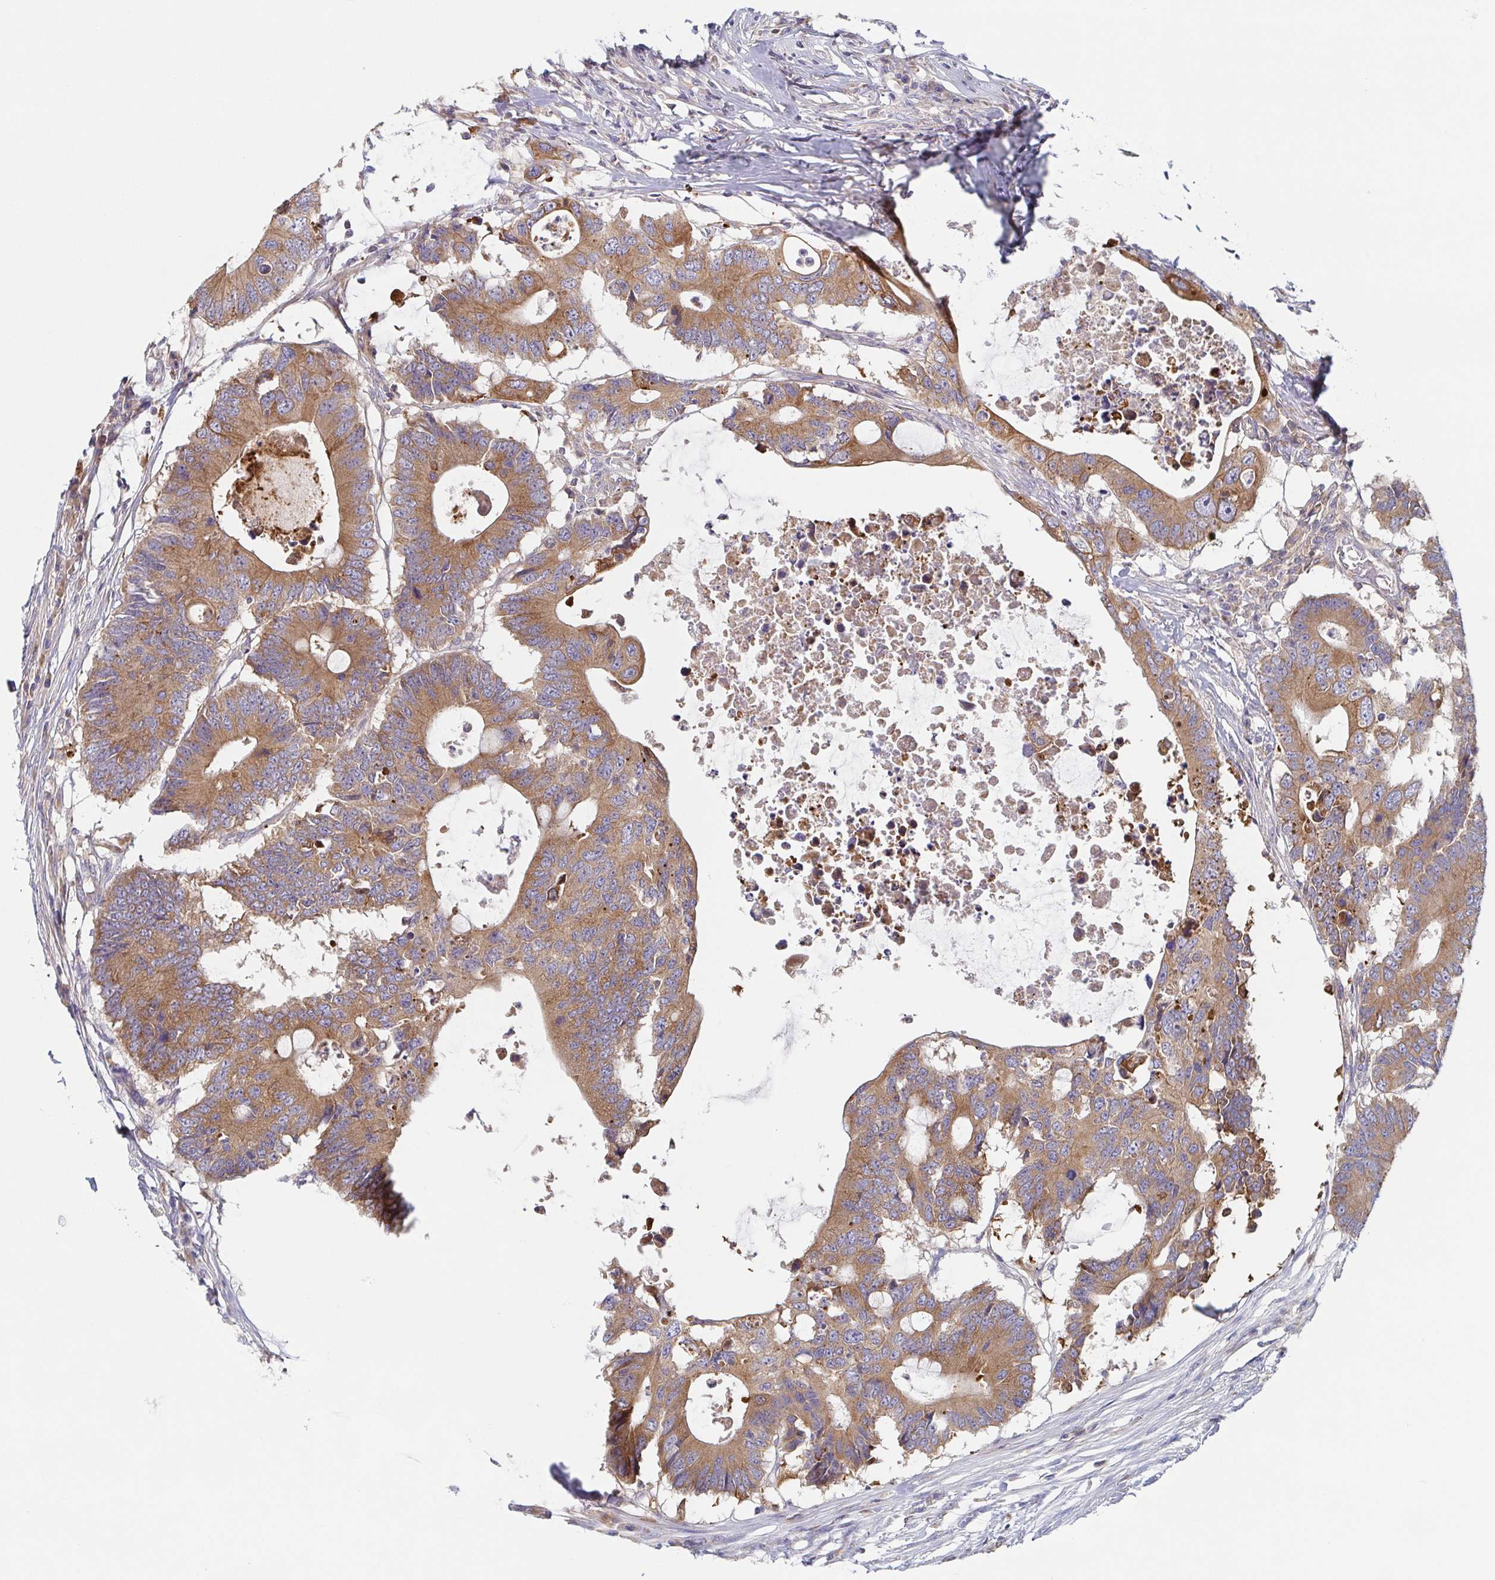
{"staining": {"intensity": "moderate", "quantity": ">75%", "location": "cytoplasmic/membranous"}, "tissue": "colorectal cancer", "cell_type": "Tumor cells", "image_type": "cancer", "snomed": [{"axis": "morphology", "description": "Adenocarcinoma, NOS"}, {"axis": "topography", "description": "Colon"}], "caption": "Brown immunohistochemical staining in colorectal cancer (adenocarcinoma) exhibits moderate cytoplasmic/membranous expression in approximately >75% of tumor cells. The staining is performed using DAB (3,3'-diaminobenzidine) brown chromogen to label protein expression. The nuclei are counter-stained blue using hematoxylin.", "gene": "TUFT1", "patient": {"sex": "male", "age": 71}}